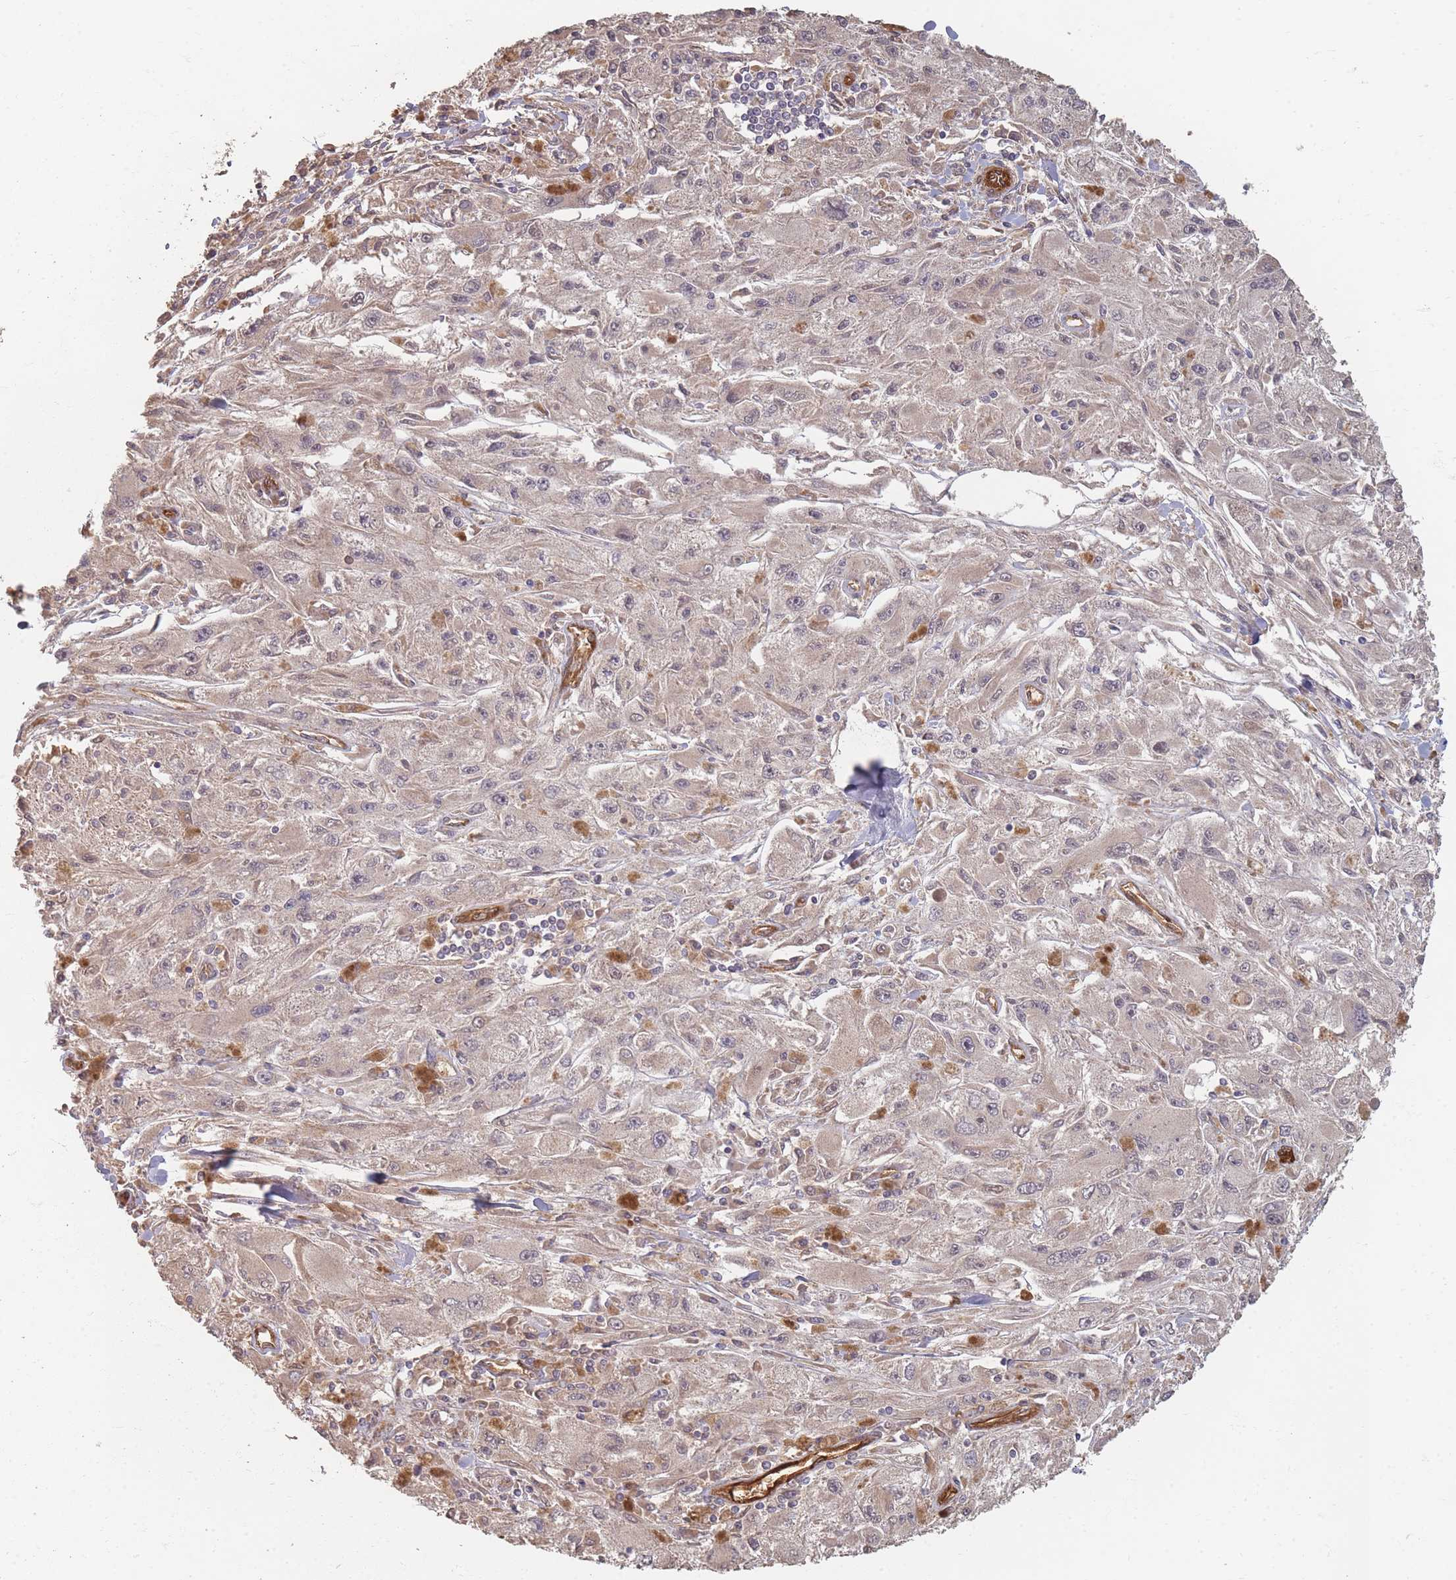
{"staining": {"intensity": "negative", "quantity": "none", "location": "none"}, "tissue": "melanoma", "cell_type": "Tumor cells", "image_type": "cancer", "snomed": [{"axis": "morphology", "description": "Malignant melanoma, Metastatic site"}, {"axis": "topography", "description": "Skin"}], "caption": "Histopathology image shows no significant protein expression in tumor cells of melanoma.", "gene": "MRPS6", "patient": {"sex": "male", "age": 53}}